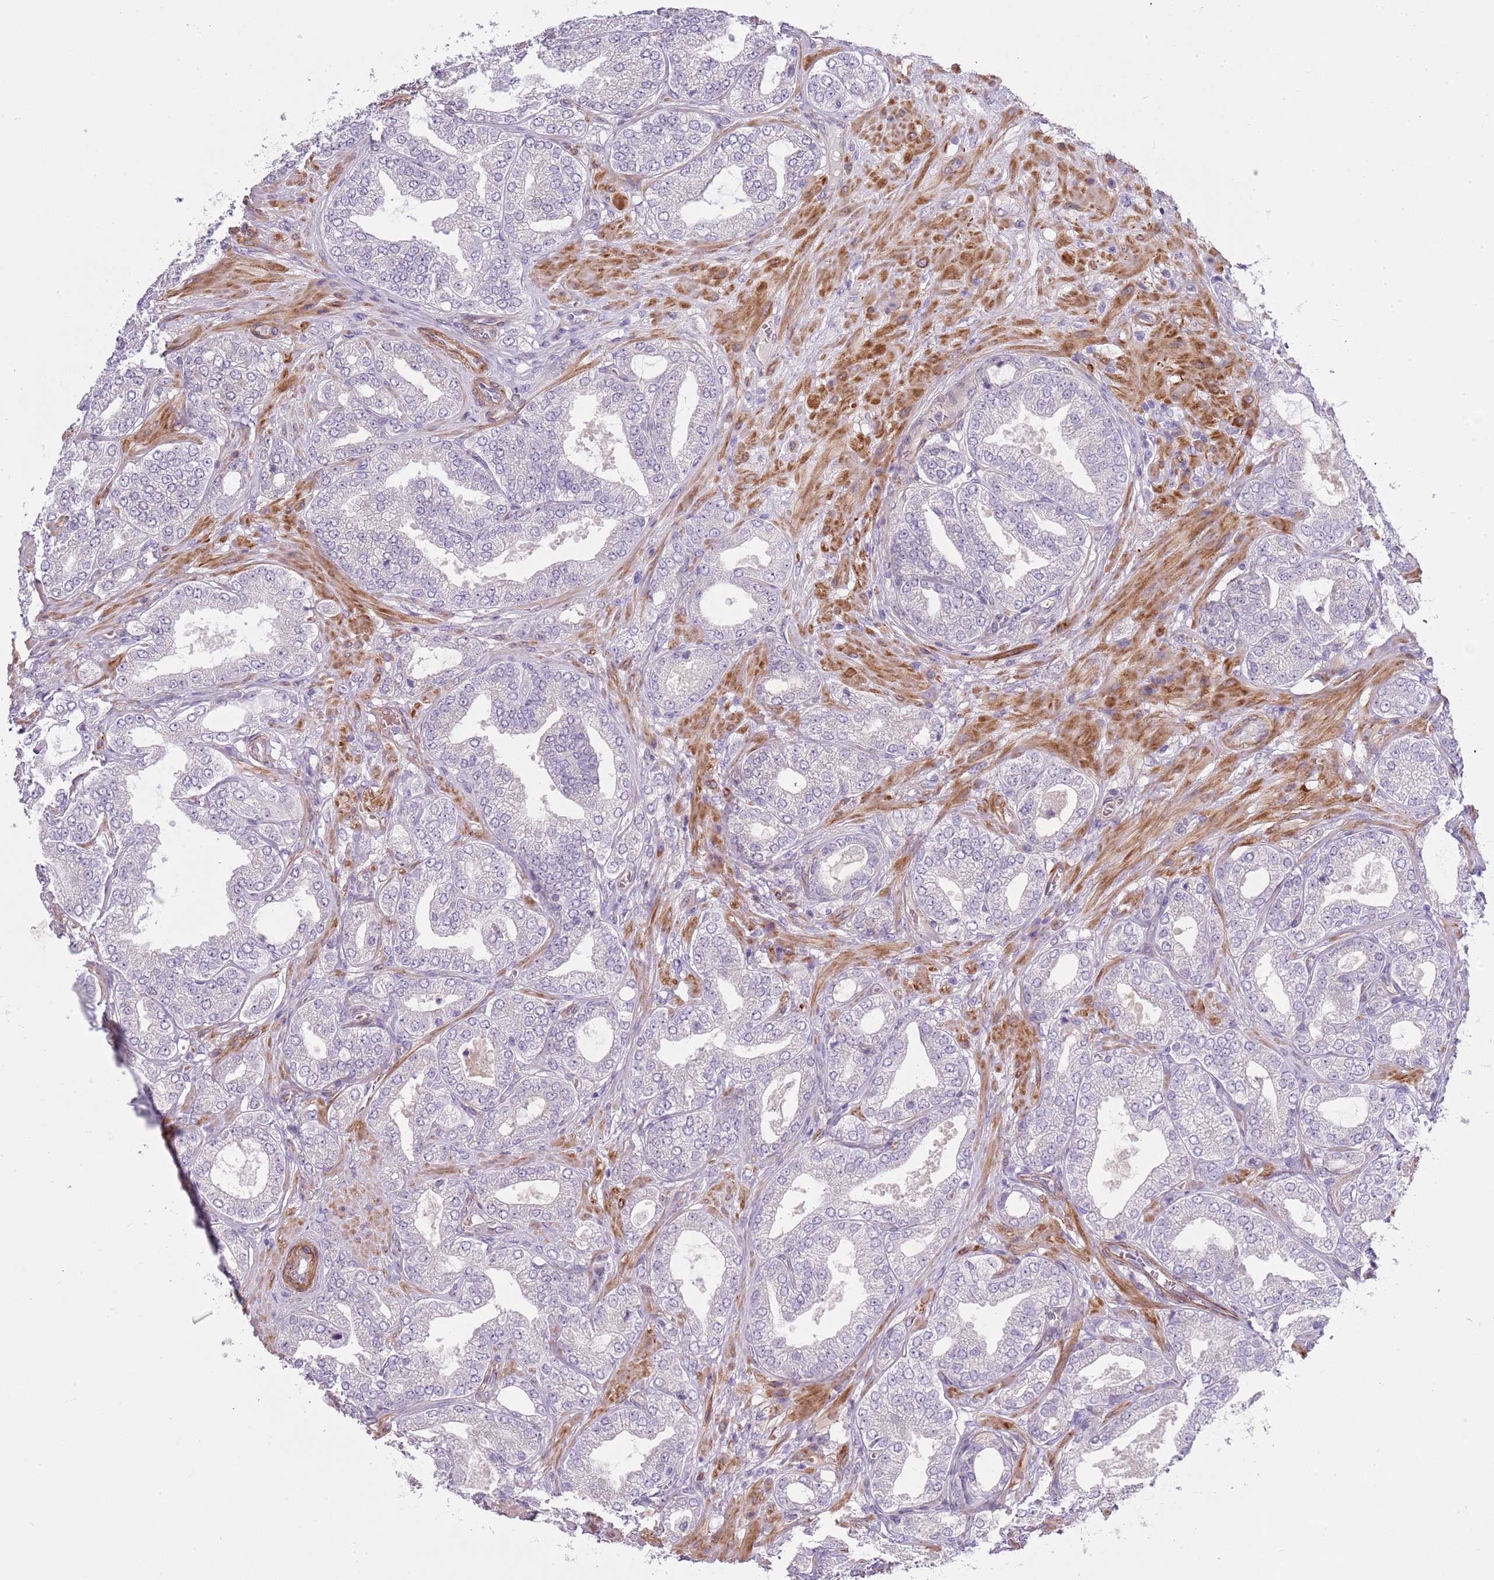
{"staining": {"intensity": "negative", "quantity": "none", "location": "none"}, "tissue": "prostate cancer", "cell_type": "Tumor cells", "image_type": "cancer", "snomed": [{"axis": "morphology", "description": "Adenocarcinoma, Low grade"}, {"axis": "topography", "description": "Prostate"}], "caption": "This photomicrograph is of prostate adenocarcinoma (low-grade) stained with immunohistochemistry (IHC) to label a protein in brown with the nuclei are counter-stained blue. There is no staining in tumor cells. (DAB immunohistochemistry (IHC) visualized using brightfield microscopy, high magnification).", "gene": "TINAGL1", "patient": {"sex": "male", "age": 63}}